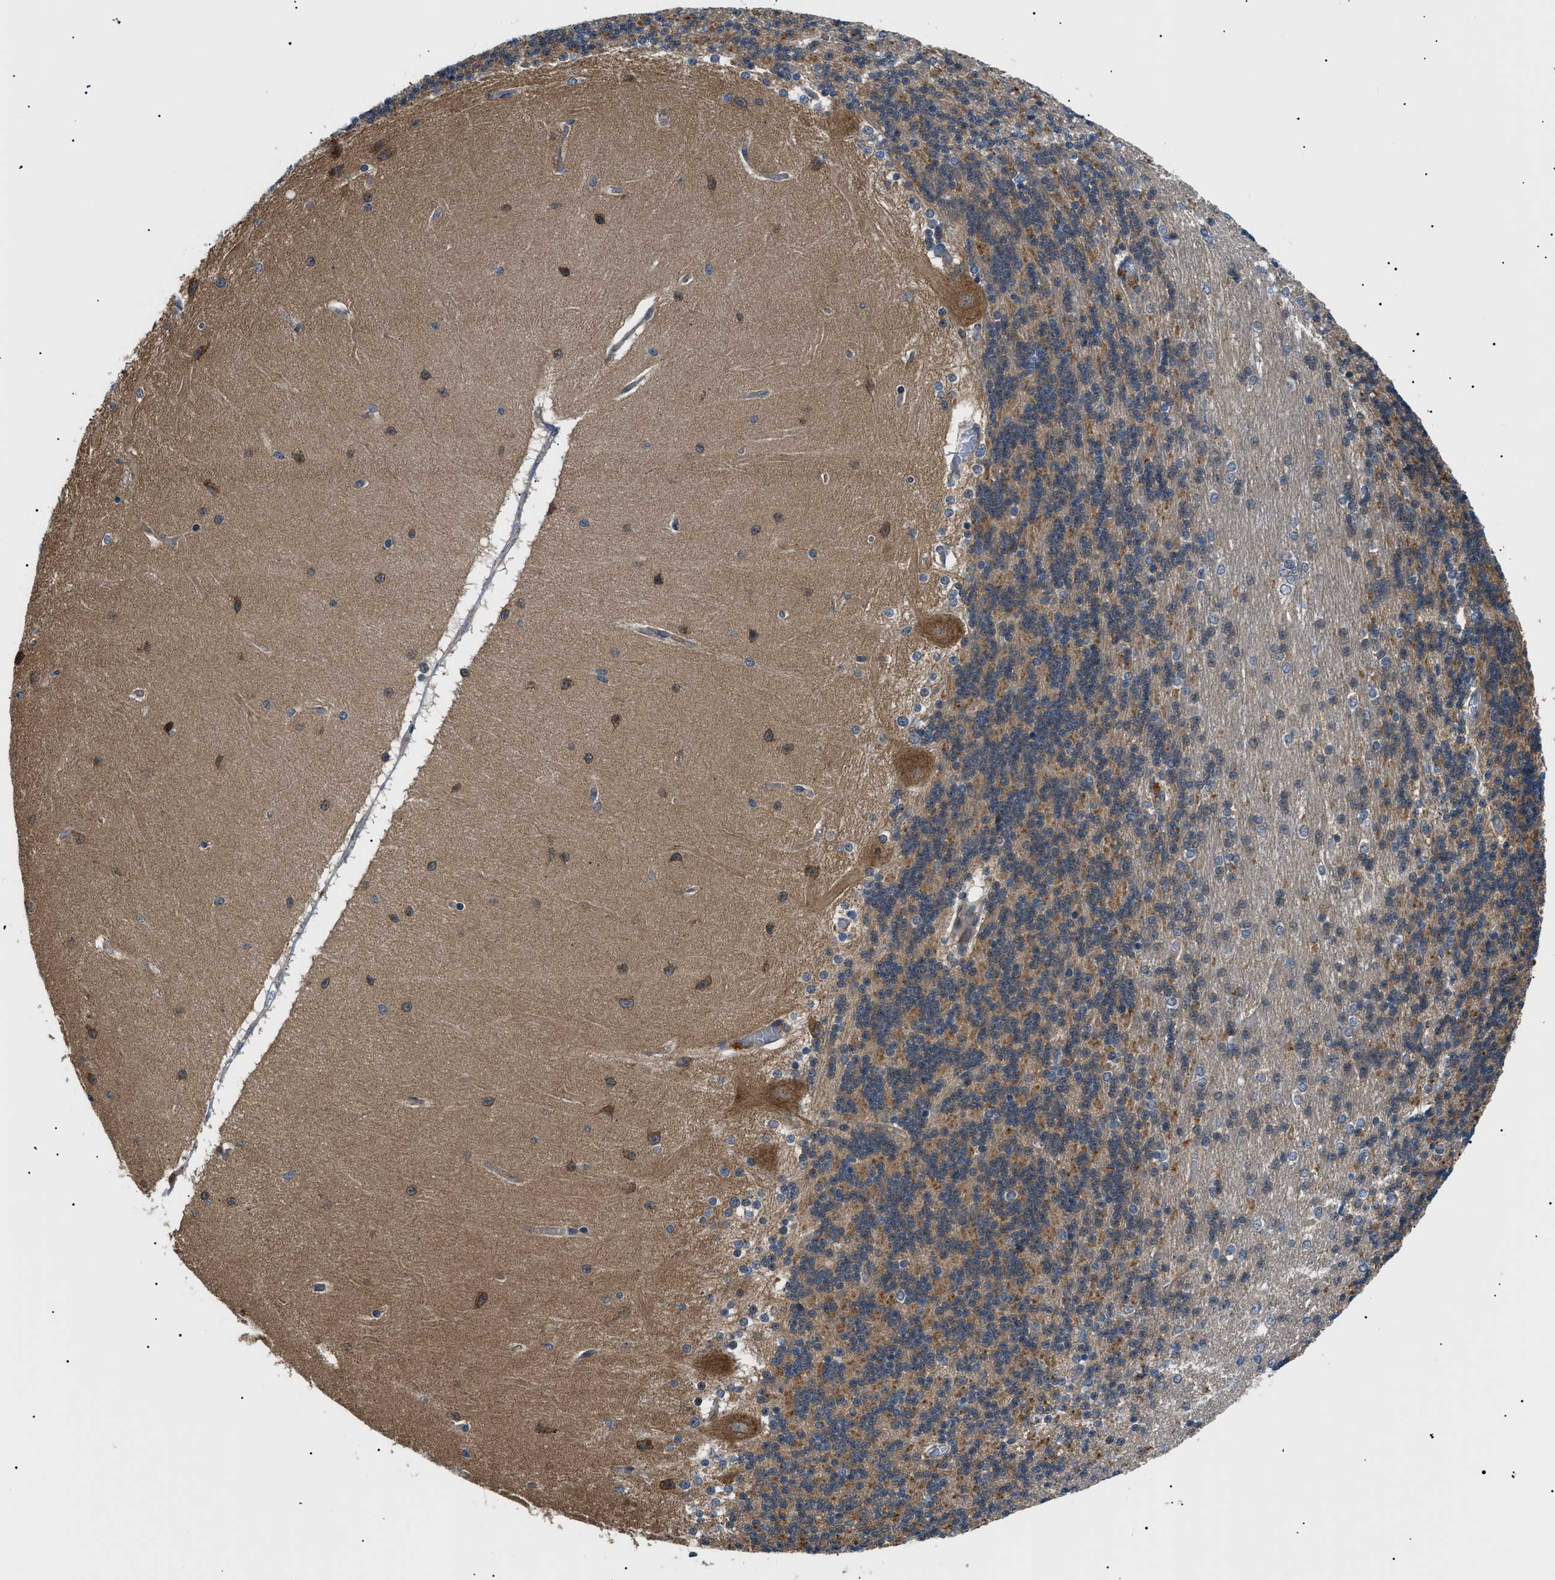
{"staining": {"intensity": "moderate", "quantity": ">75%", "location": "cytoplasmic/membranous"}, "tissue": "cerebellum", "cell_type": "Cells in granular layer", "image_type": "normal", "snomed": [{"axis": "morphology", "description": "Normal tissue, NOS"}, {"axis": "topography", "description": "Cerebellum"}], "caption": "IHC of unremarkable cerebellum reveals medium levels of moderate cytoplasmic/membranous positivity in about >75% of cells in granular layer. Nuclei are stained in blue.", "gene": "SRPK1", "patient": {"sex": "female", "age": 54}}